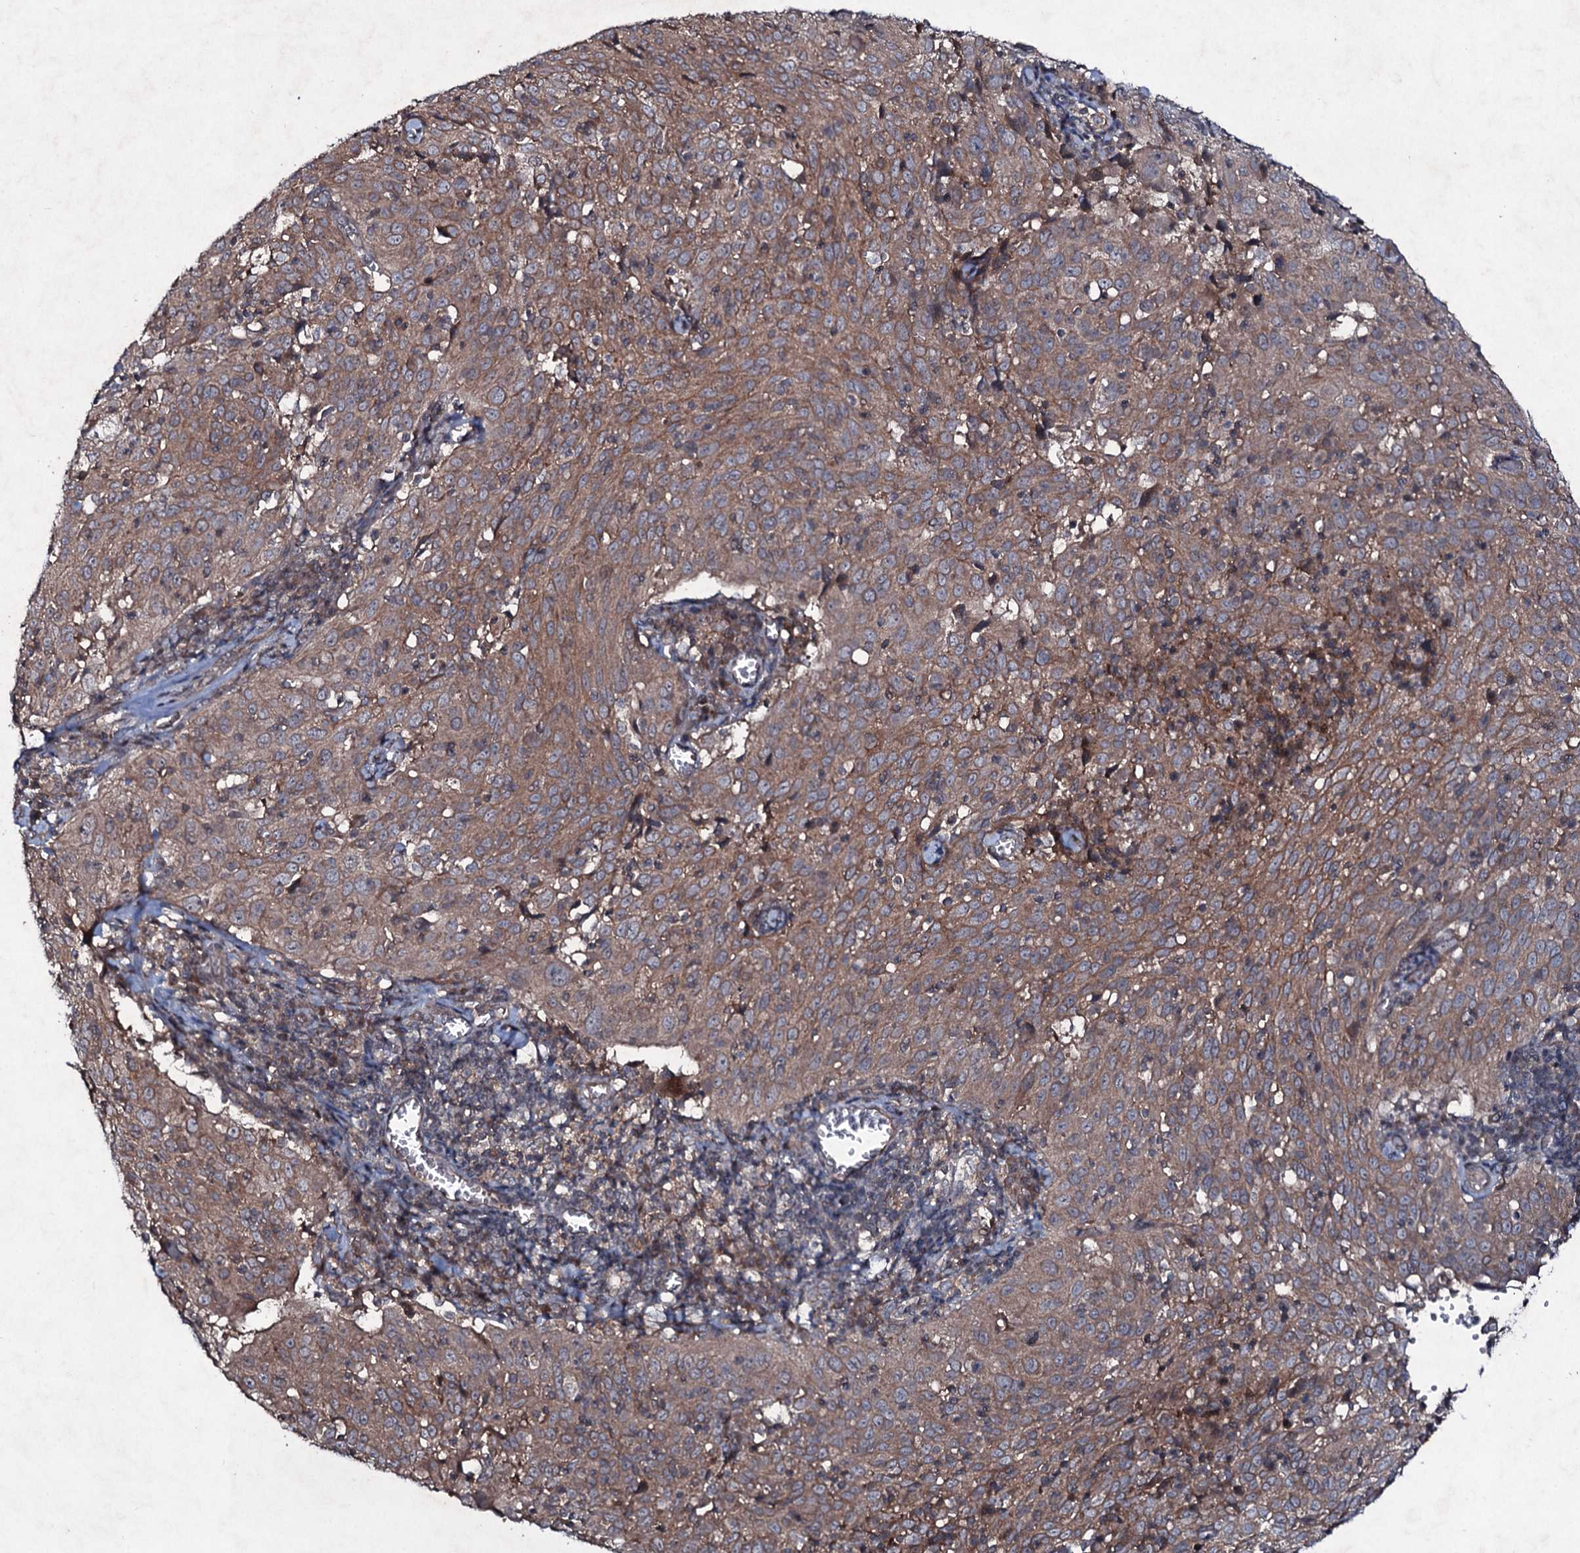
{"staining": {"intensity": "moderate", "quantity": ">75%", "location": "cytoplasmic/membranous"}, "tissue": "cervical cancer", "cell_type": "Tumor cells", "image_type": "cancer", "snomed": [{"axis": "morphology", "description": "Squamous cell carcinoma, NOS"}, {"axis": "topography", "description": "Cervix"}], "caption": "Immunohistochemical staining of human squamous cell carcinoma (cervical) shows medium levels of moderate cytoplasmic/membranous protein staining in approximately >75% of tumor cells. (Brightfield microscopy of DAB IHC at high magnification).", "gene": "SNAP23", "patient": {"sex": "female", "age": 31}}